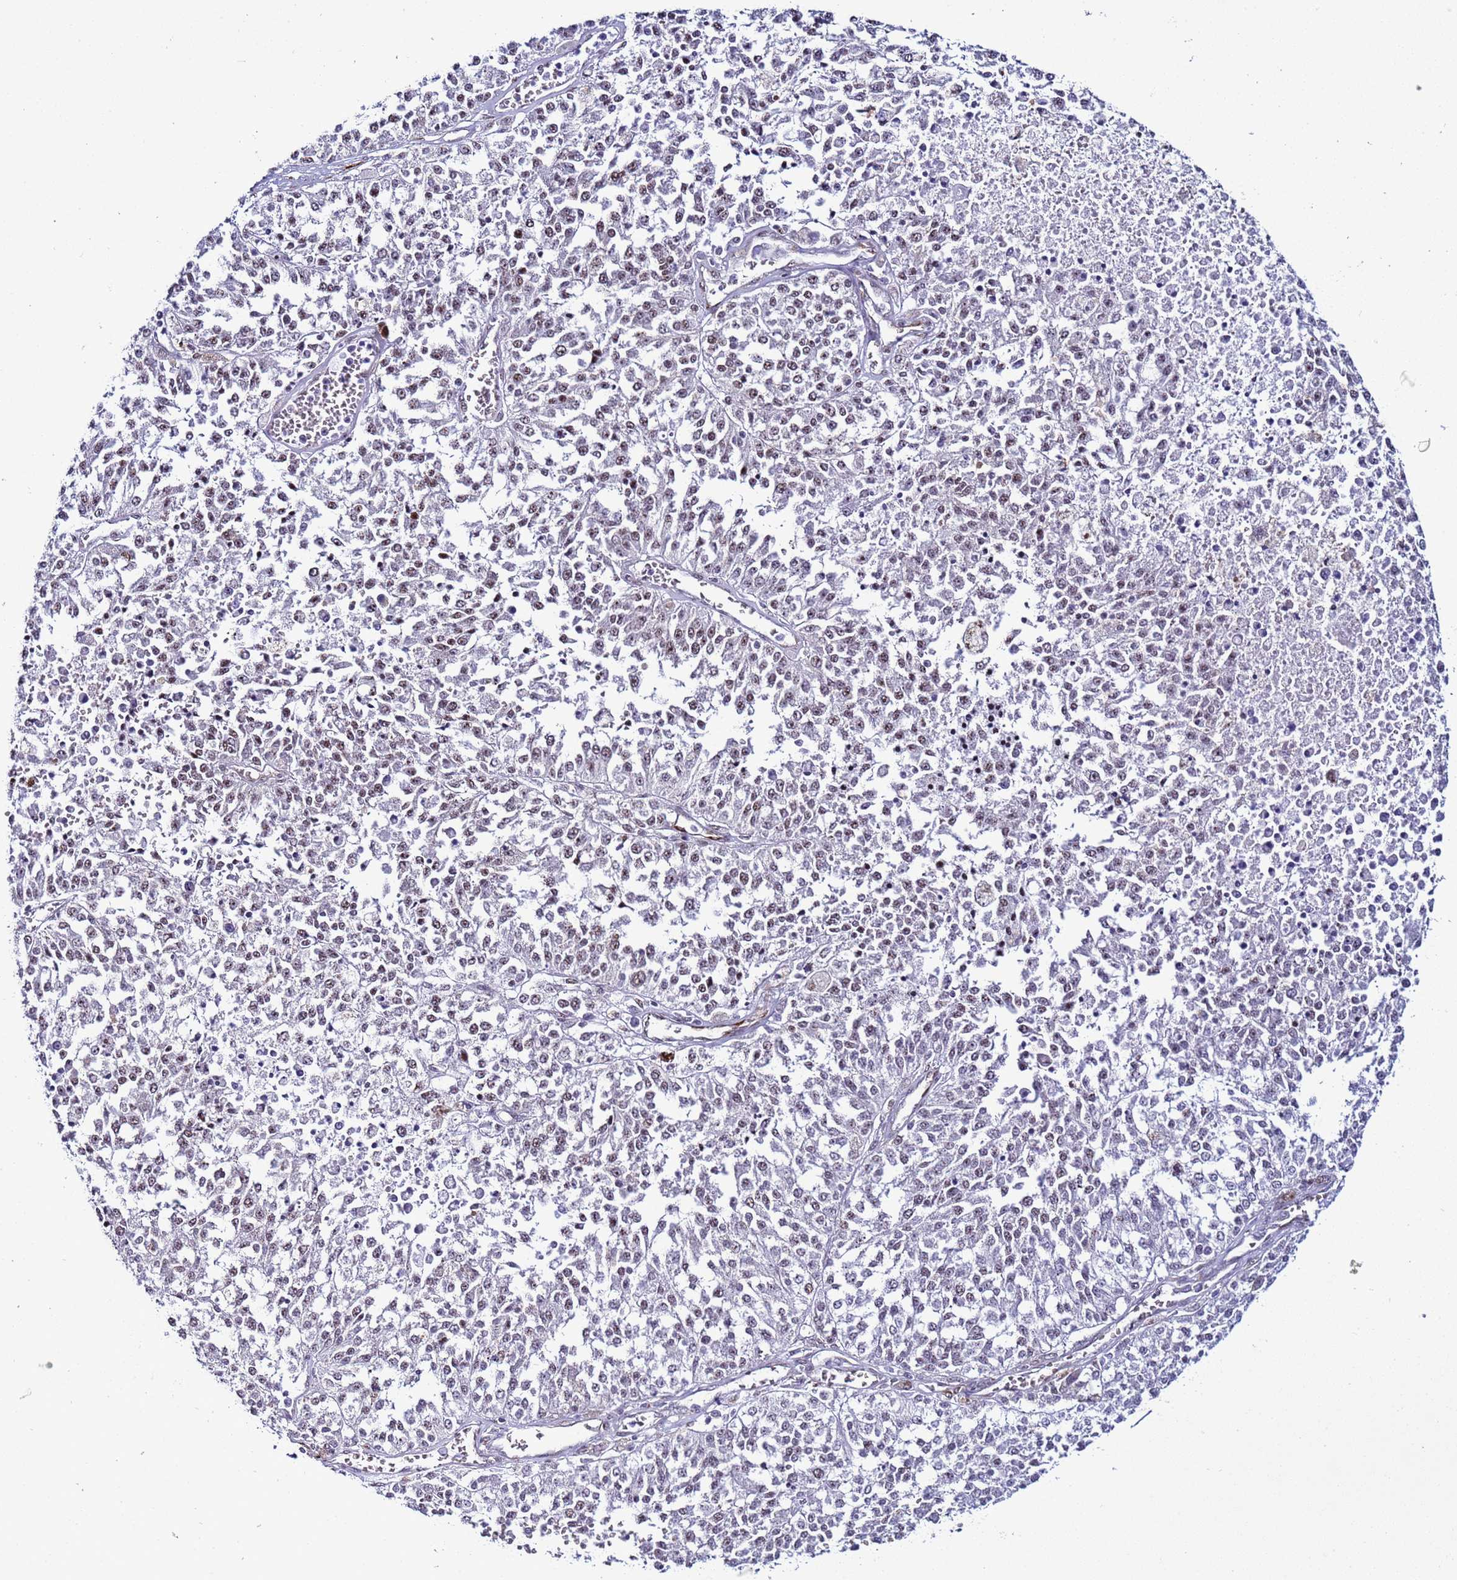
{"staining": {"intensity": "moderate", "quantity": "25%-75%", "location": "nuclear"}, "tissue": "melanoma", "cell_type": "Tumor cells", "image_type": "cancer", "snomed": [{"axis": "morphology", "description": "Malignant melanoma, NOS"}, {"axis": "topography", "description": "Skin"}], "caption": "This image displays melanoma stained with IHC to label a protein in brown. The nuclear of tumor cells show moderate positivity for the protein. Nuclei are counter-stained blue.", "gene": "LRRC10B", "patient": {"sex": "female", "age": 64}}